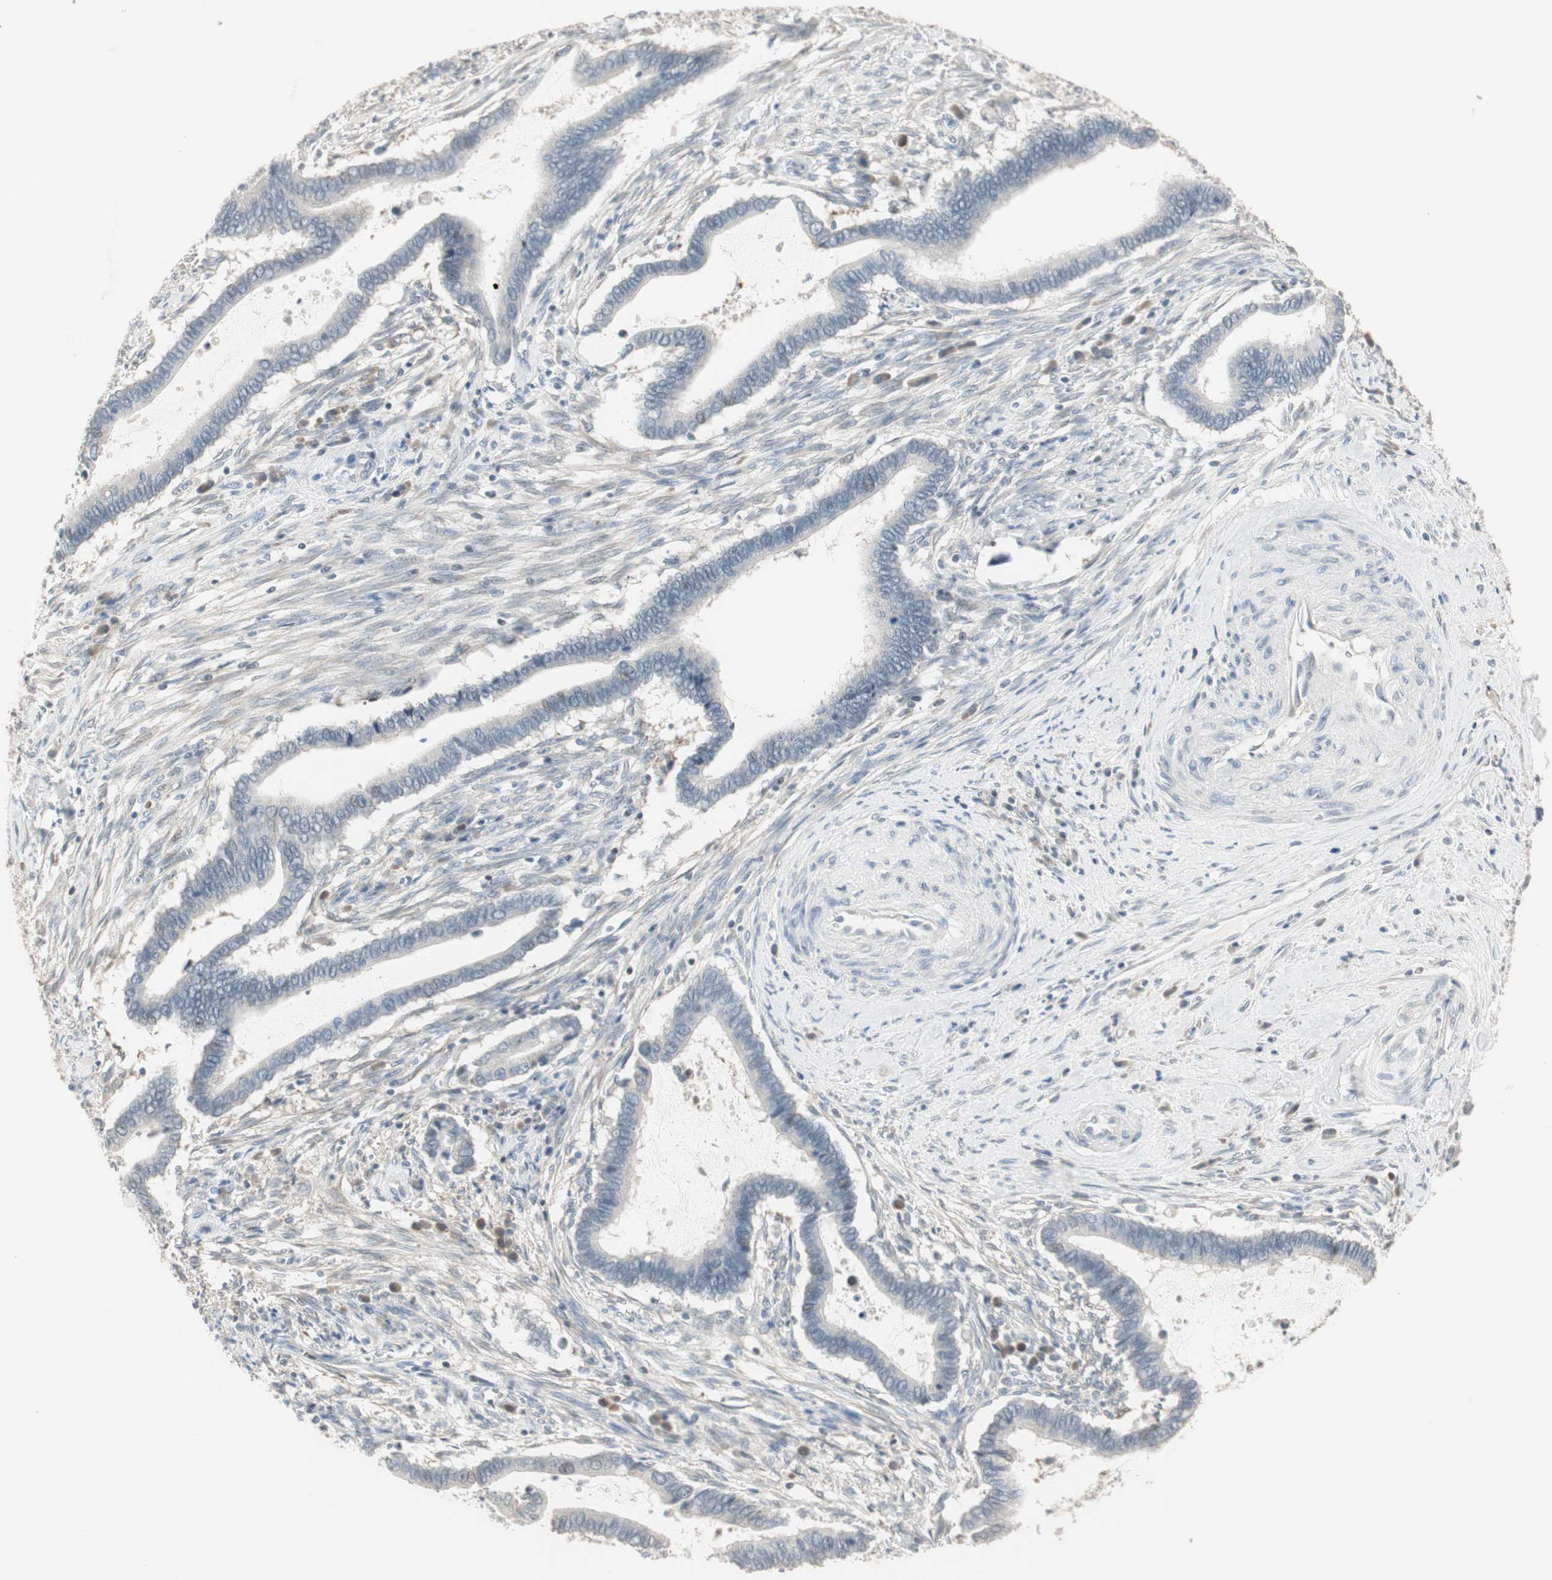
{"staining": {"intensity": "weak", "quantity": "<25%", "location": "cytoplasmic/membranous,nuclear"}, "tissue": "cervical cancer", "cell_type": "Tumor cells", "image_type": "cancer", "snomed": [{"axis": "morphology", "description": "Adenocarcinoma, NOS"}, {"axis": "topography", "description": "Cervix"}], "caption": "IHC of cervical adenocarcinoma displays no staining in tumor cells.", "gene": "PDZK1", "patient": {"sex": "female", "age": 44}}